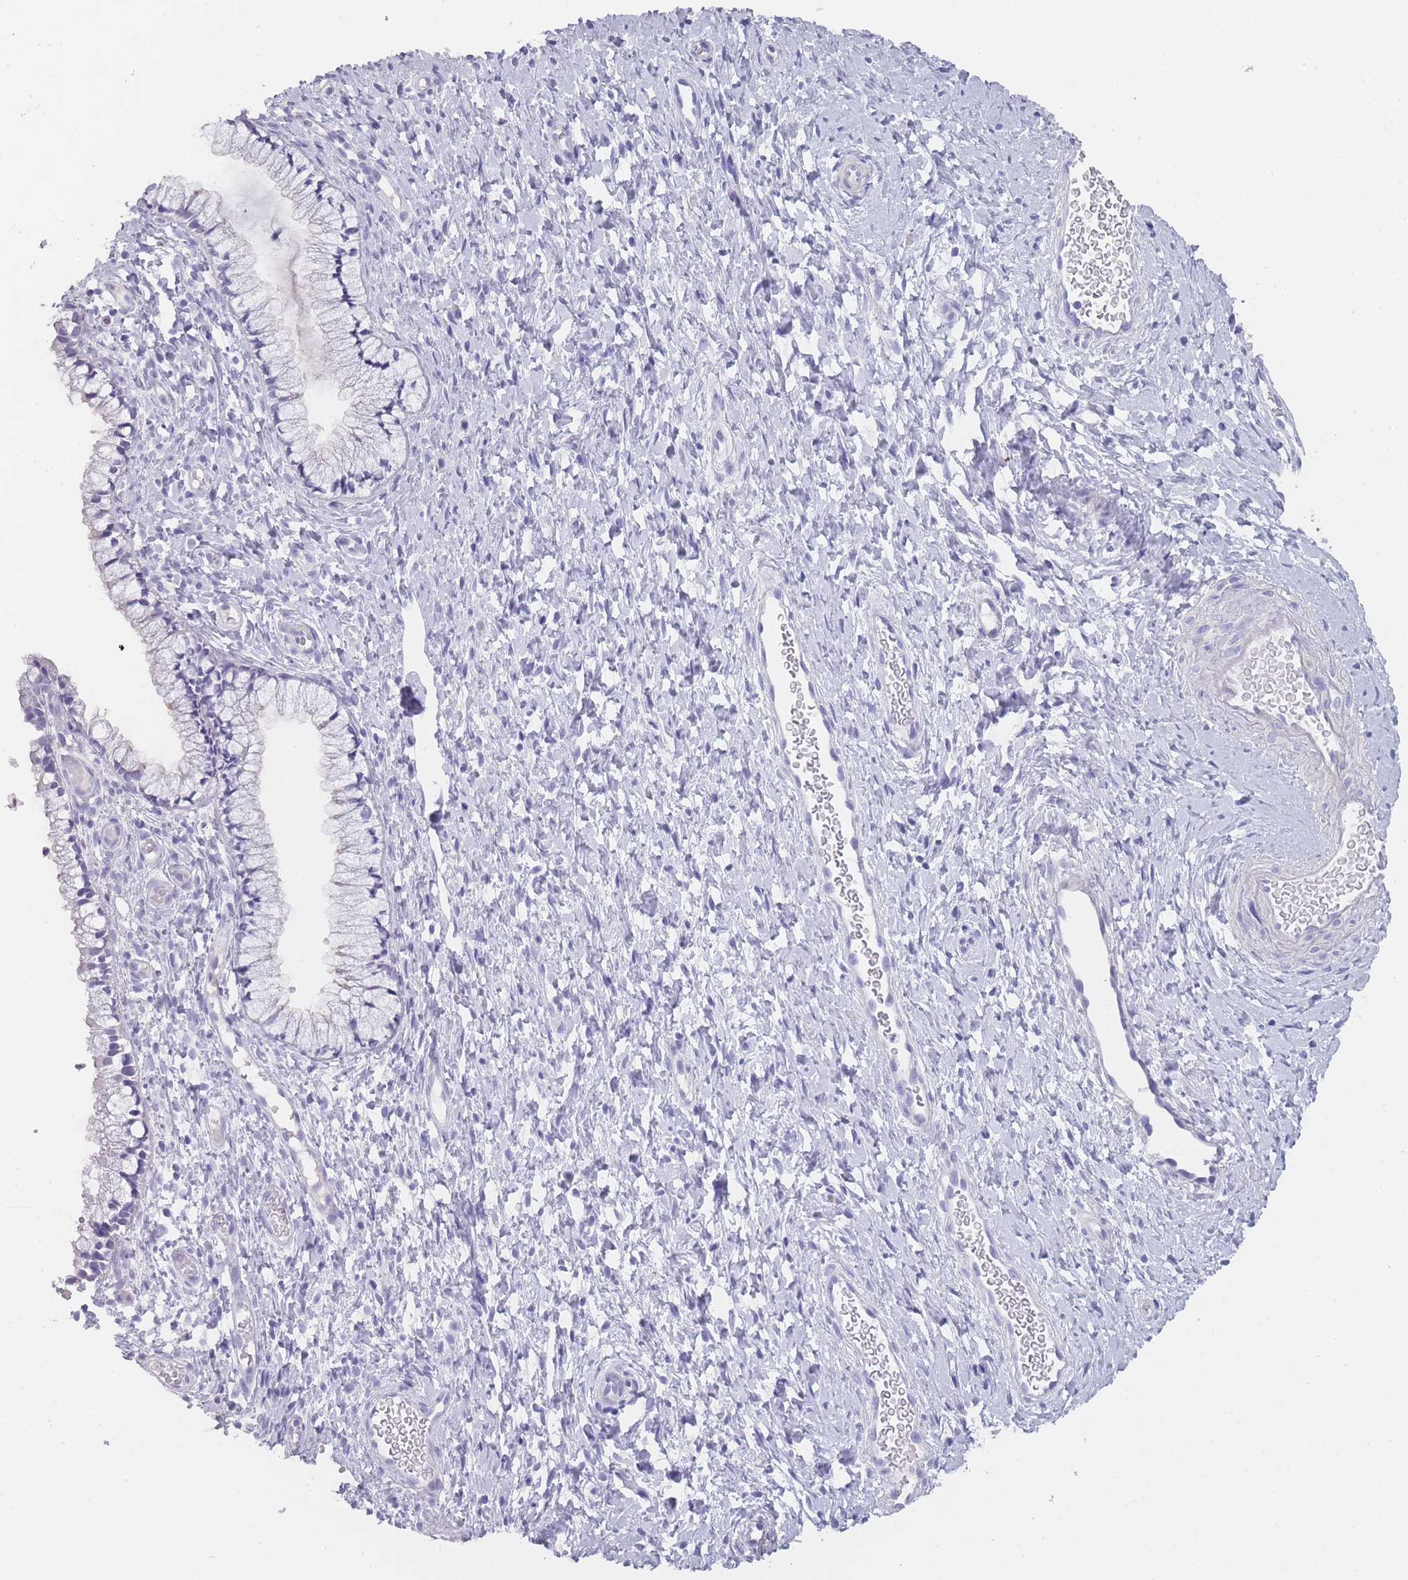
{"staining": {"intensity": "negative", "quantity": "none", "location": "none"}, "tissue": "cervix", "cell_type": "Glandular cells", "image_type": "normal", "snomed": [{"axis": "morphology", "description": "Normal tissue, NOS"}, {"axis": "topography", "description": "Cervix"}], "caption": "DAB (3,3'-diaminobenzidine) immunohistochemical staining of unremarkable cervix demonstrates no significant expression in glandular cells.", "gene": "TCP11X1", "patient": {"sex": "female", "age": 36}}